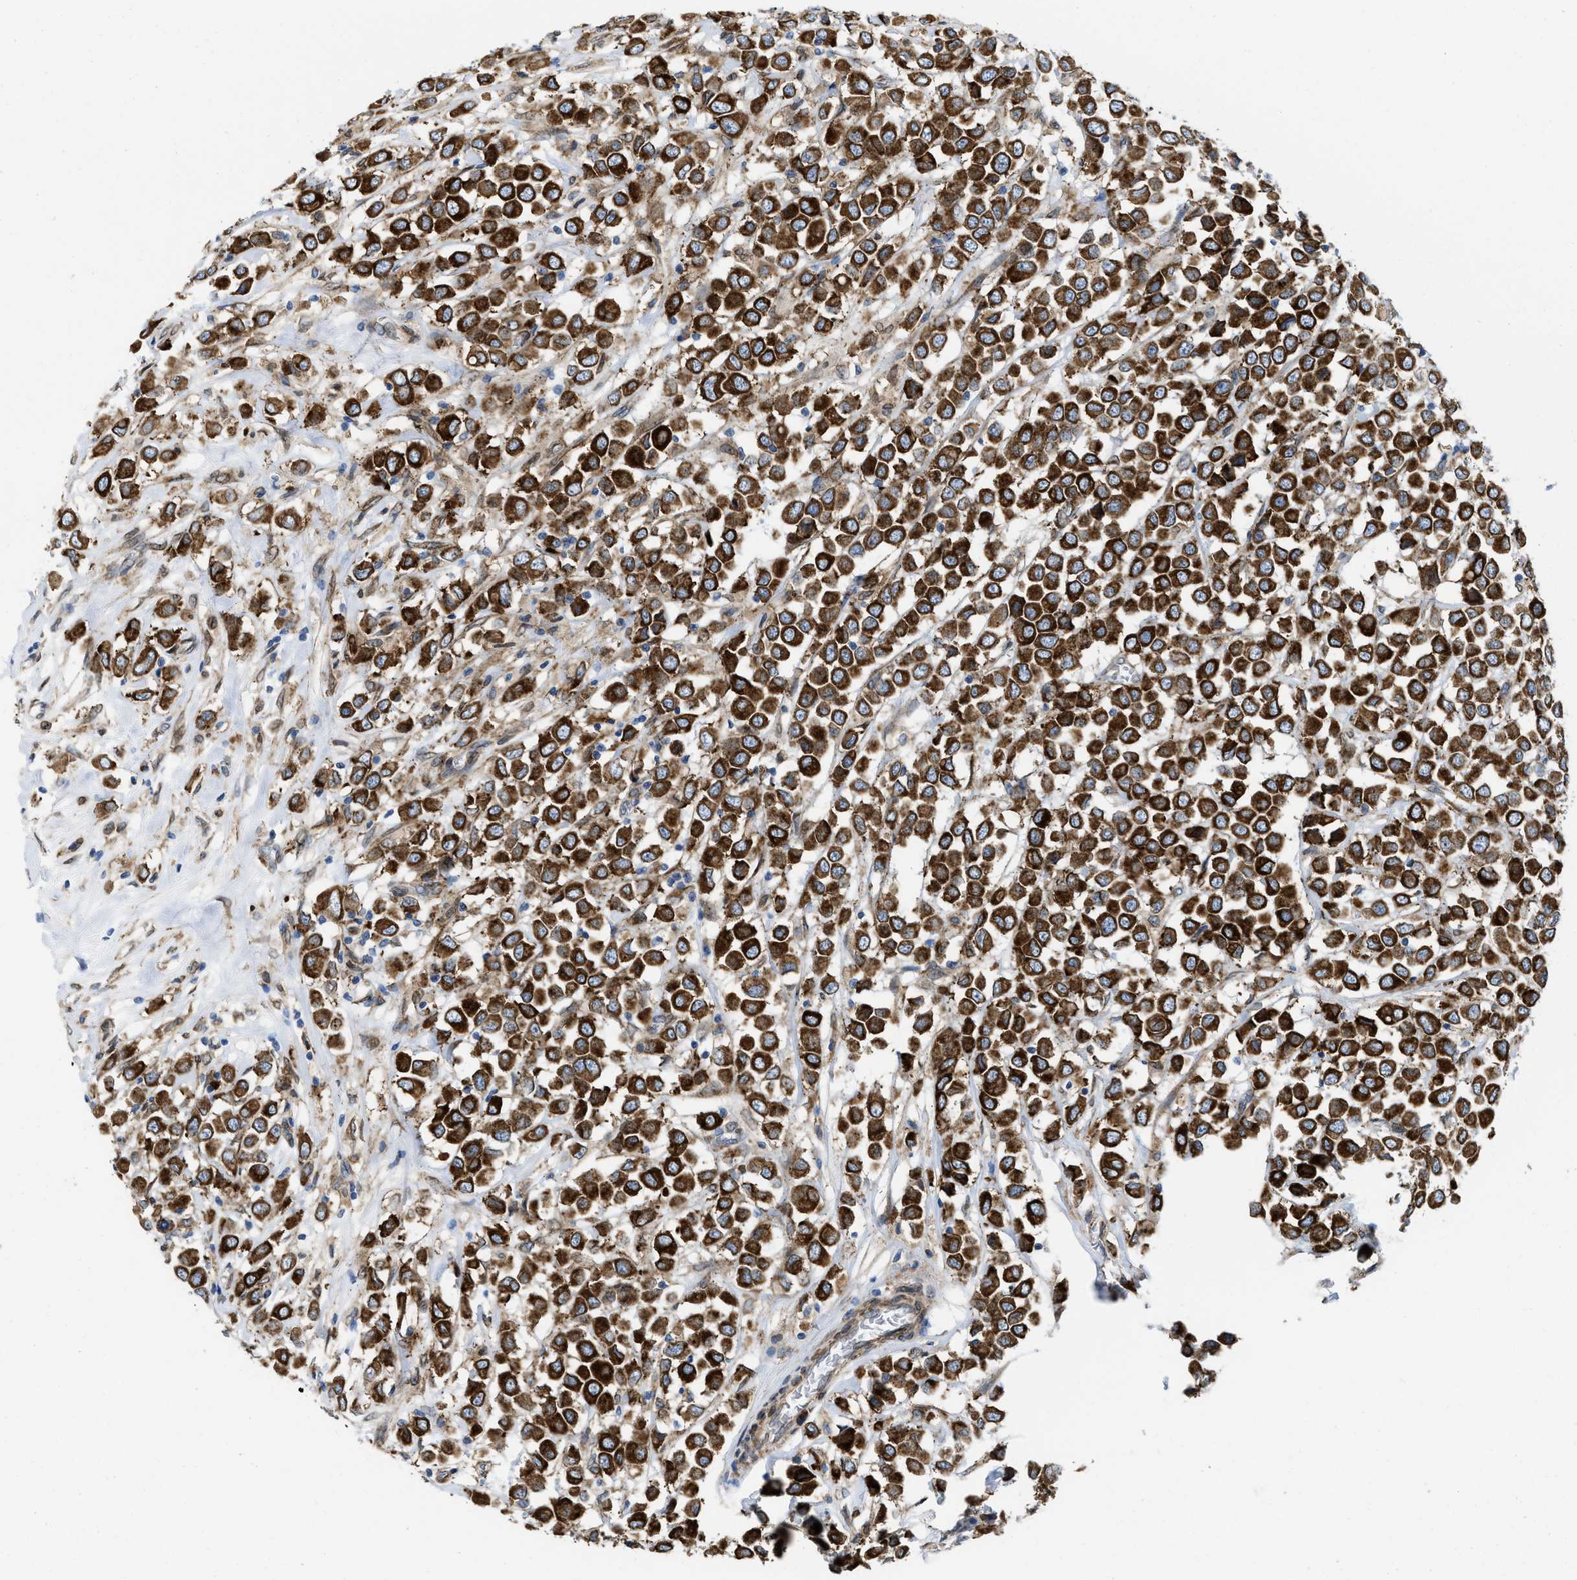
{"staining": {"intensity": "strong", "quantity": ">75%", "location": "cytoplasmic/membranous"}, "tissue": "breast cancer", "cell_type": "Tumor cells", "image_type": "cancer", "snomed": [{"axis": "morphology", "description": "Duct carcinoma"}, {"axis": "topography", "description": "Breast"}], "caption": "Immunohistochemistry (IHC) (DAB (3,3'-diaminobenzidine)) staining of human breast intraductal carcinoma displays strong cytoplasmic/membranous protein staining in about >75% of tumor cells. The protein of interest is stained brown, and the nuclei are stained in blue (DAB IHC with brightfield microscopy, high magnification).", "gene": "ERLIN2", "patient": {"sex": "female", "age": 61}}